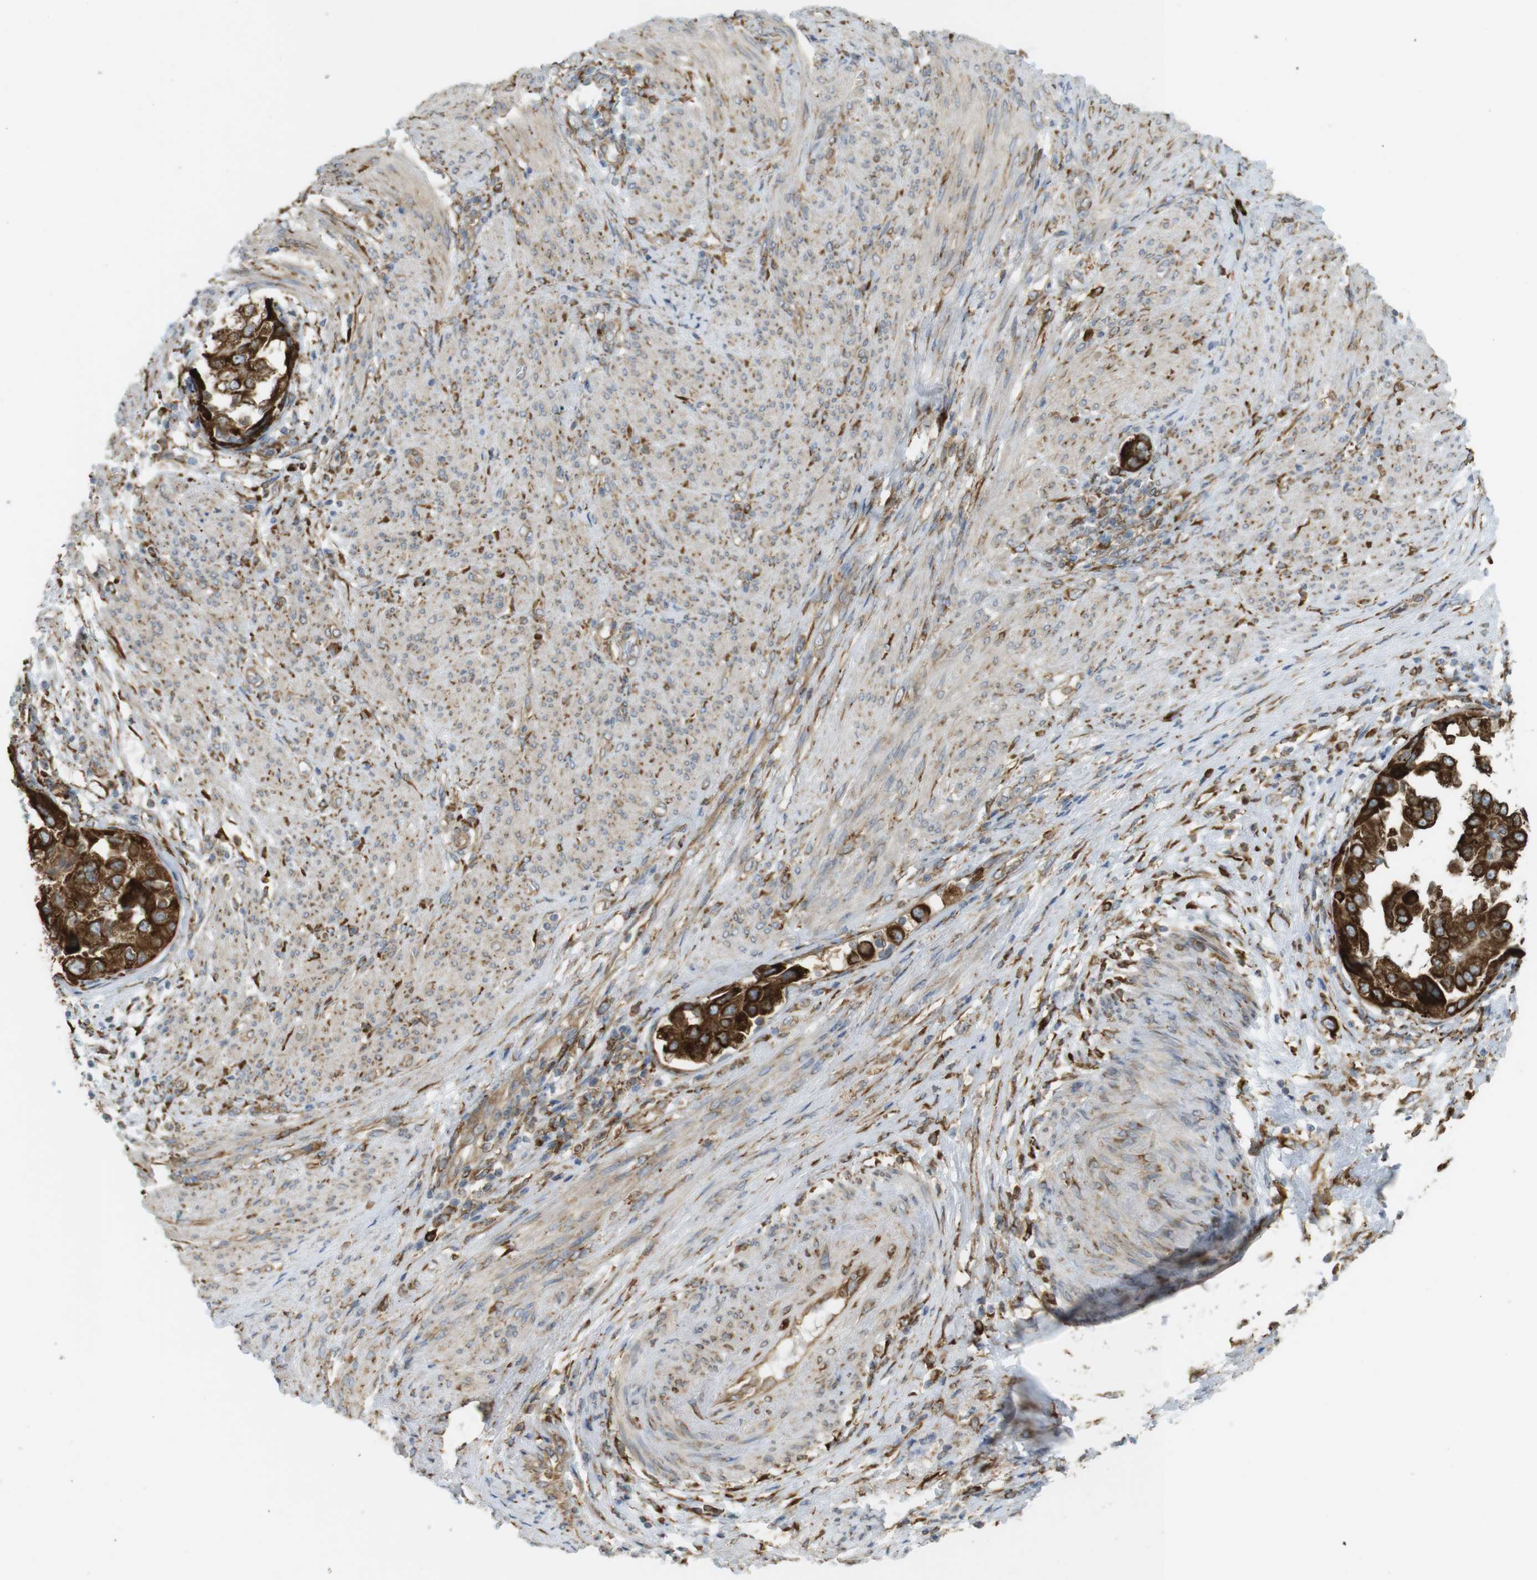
{"staining": {"intensity": "strong", "quantity": ">75%", "location": "cytoplasmic/membranous"}, "tissue": "endometrial cancer", "cell_type": "Tumor cells", "image_type": "cancer", "snomed": [{"axis": "morphology", "description": "Adenocarcinoma, NOS"}, {"axis": "topography", "description": "Endometrium"}], "caption": "Human endometrial adenocarcinoma stained with a brown dye demonstrates strong cytoplasmic/membranous positive staining in about >75% of tumor cells.", "gene": "MBOAT2", "patient": {"sex": "female", "age": 85}}